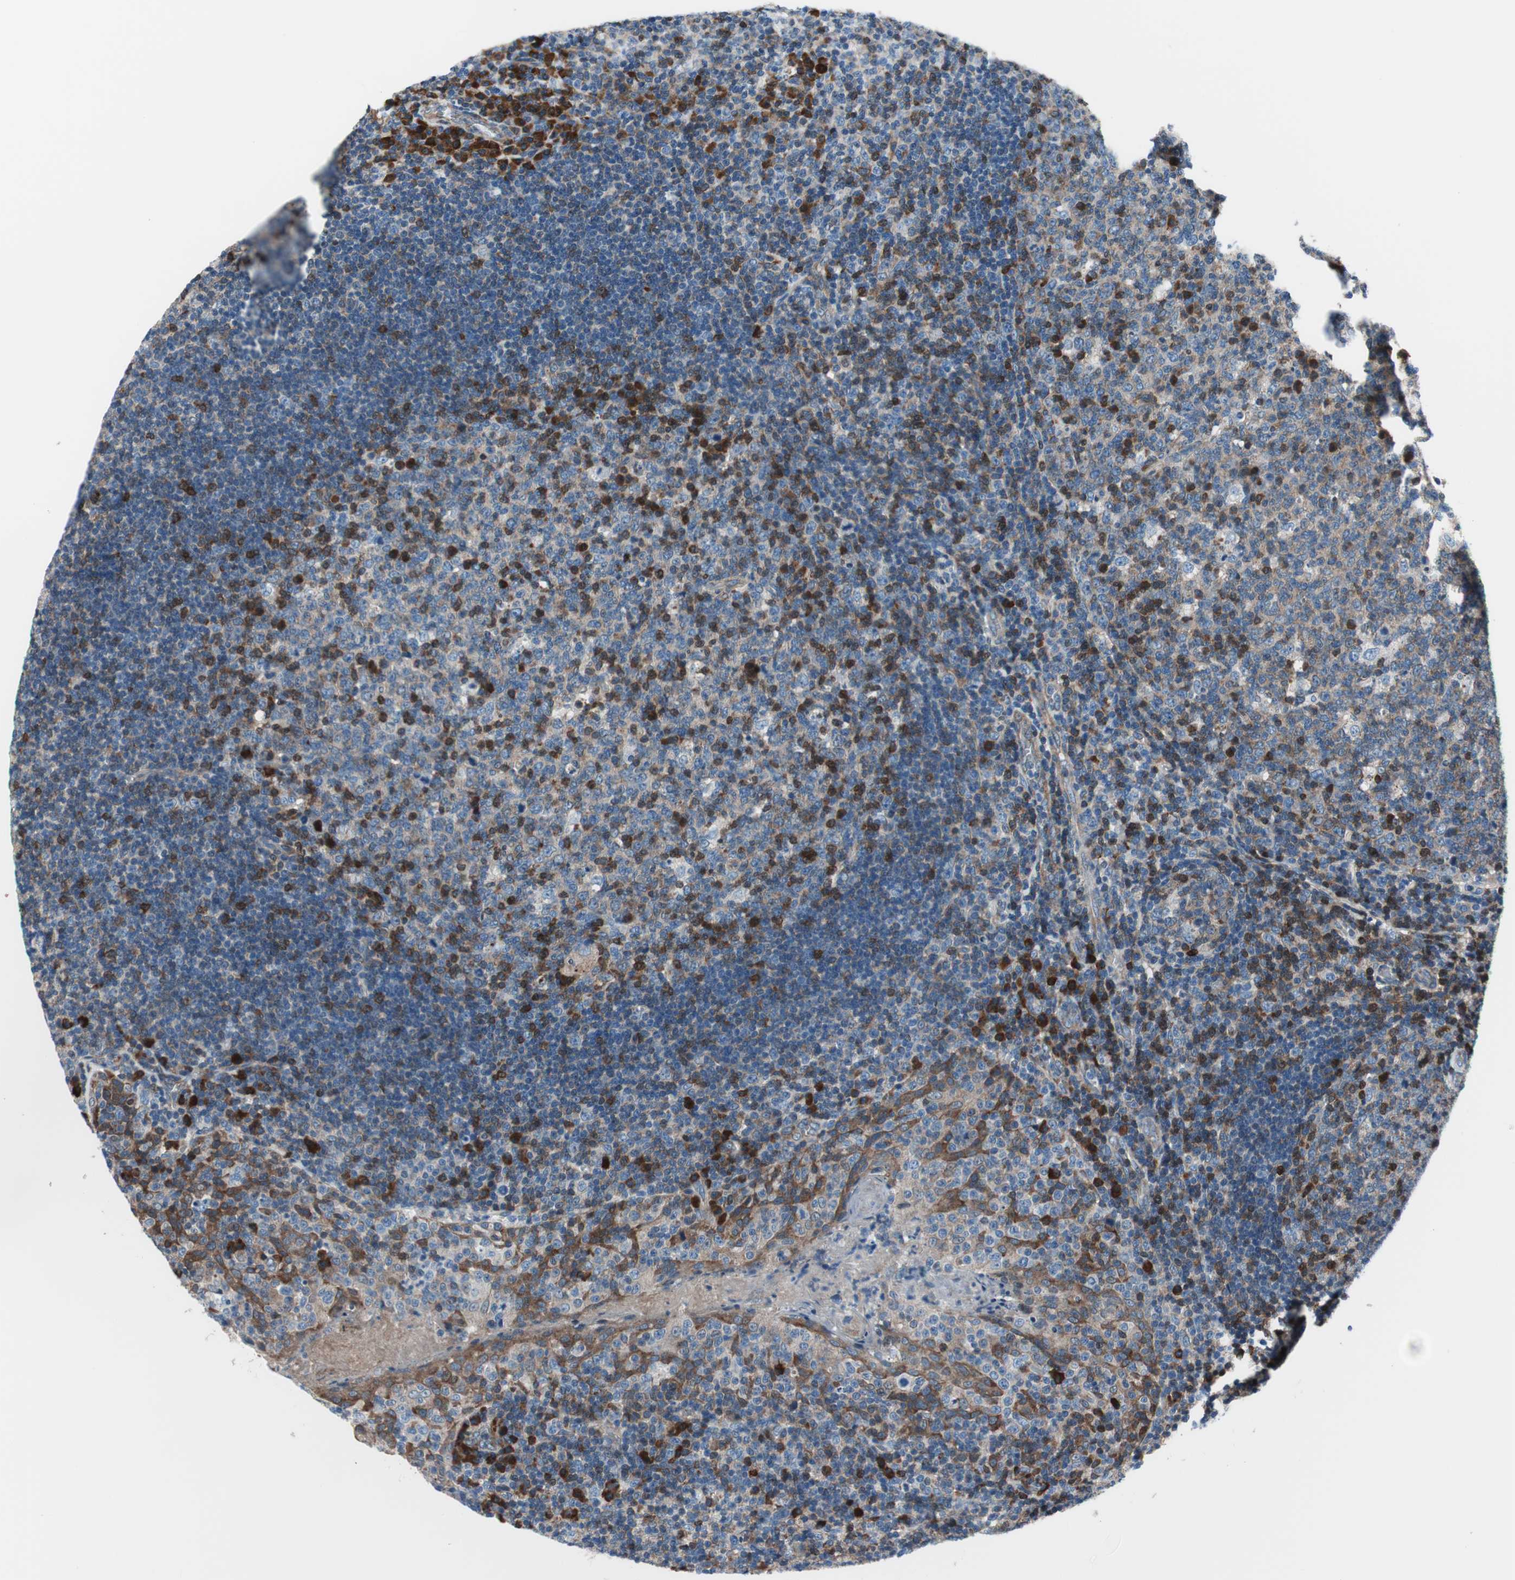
{"staining": {"intensity": "strong", "quantity": "<25%", "location": "cytoplasmic/membranous,nuclear"}, "tissue": "tonsil", "cell_type": "Germinal center cells", "image_type": "normal", "snomed": [{"axis": "morphology", "description": "Normal tissue, NOS"}, {"axis": "topography", "description": "Tonsil"}], "caption": "Immunohistochemical staining of normal tonsil demonstrates strong cytoplasmic/membranous,nuclear protein expression in approximately <25% of germinal center cells.", "gene": "PRDX2", "patient": {"sex": "male", "age": 17}}